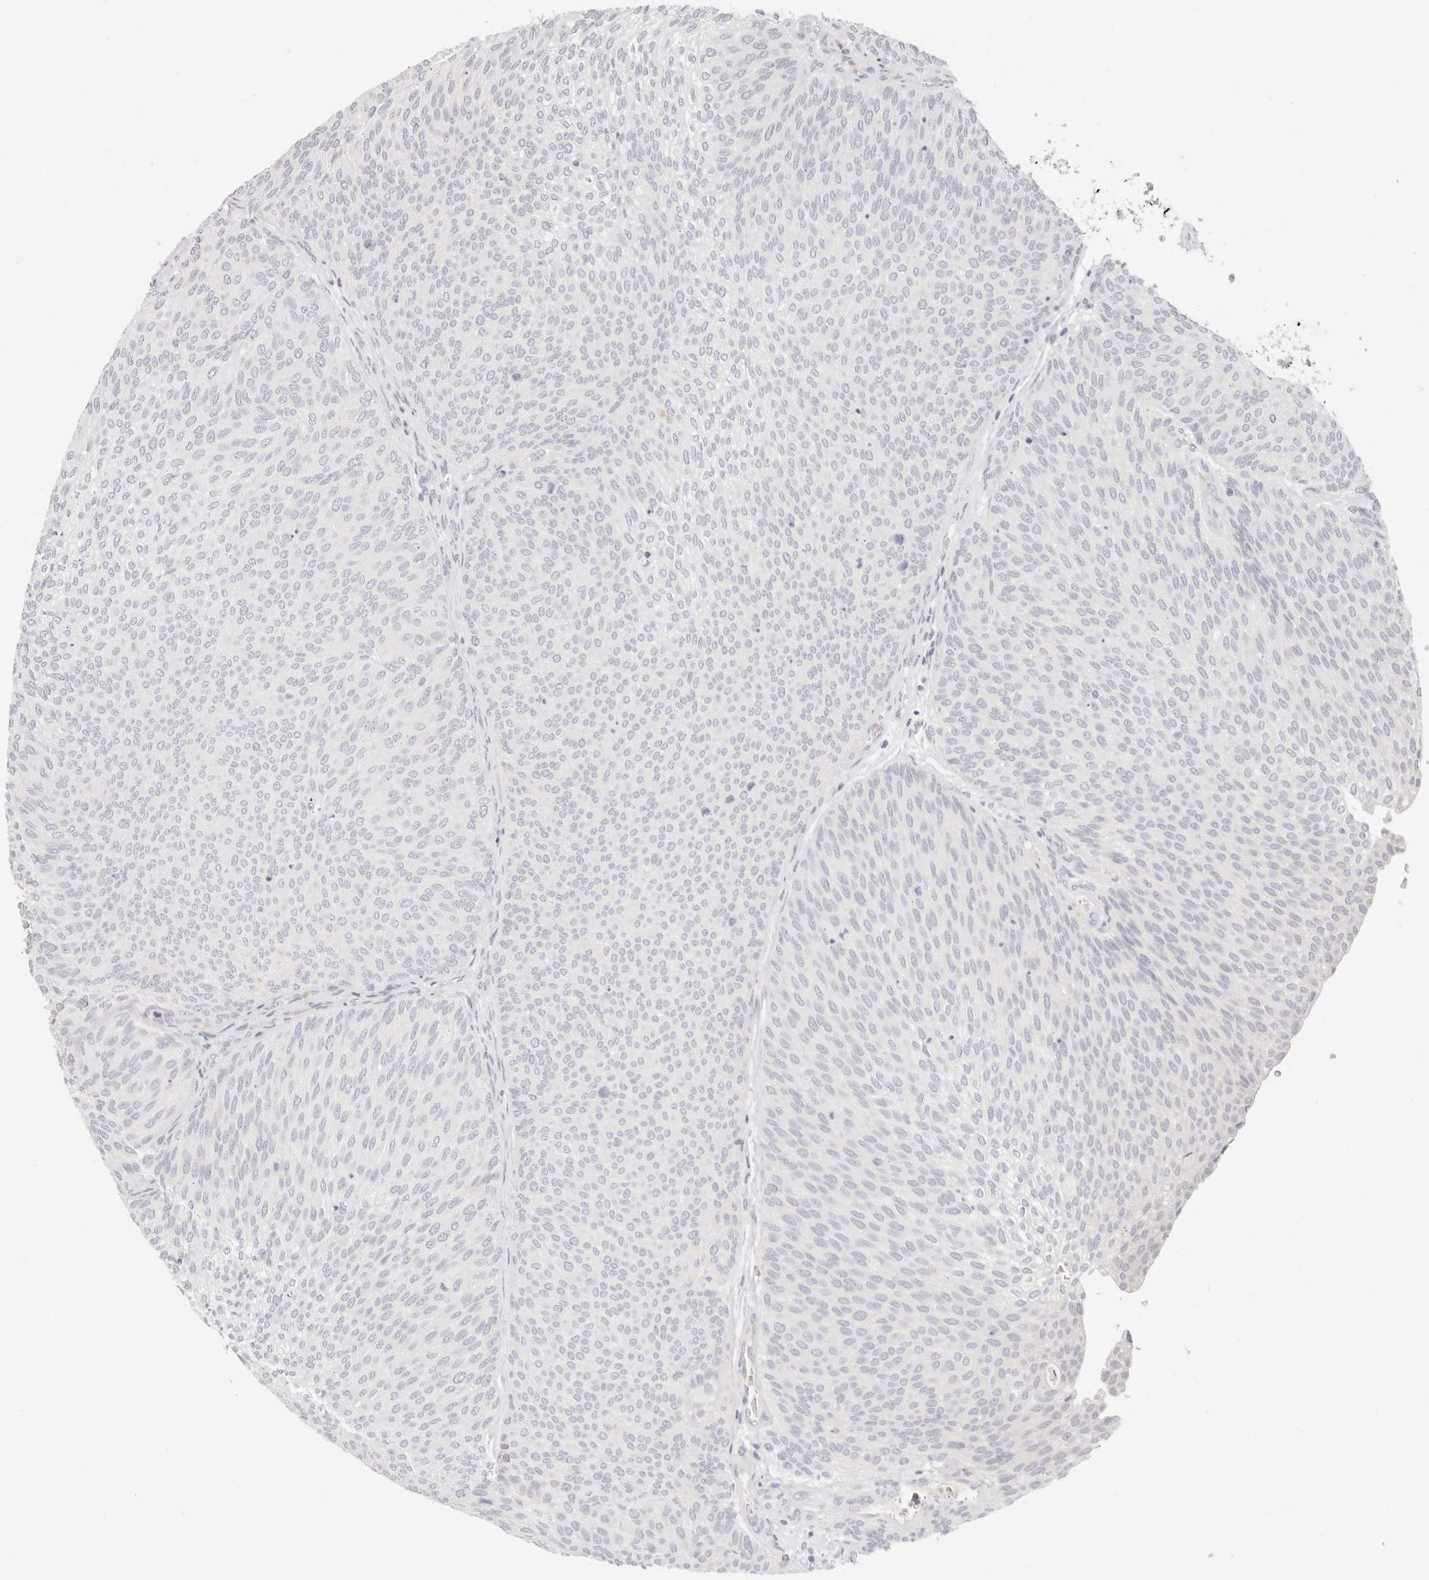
{"staining": {"intensity": "negative", "quantity": "none", "location": "none"}, "tissue": "urothelial cancer", "cell_type": "Tumor cells", "image_type": "cancer", "snomed": [{"axis": "morphology", "description": "Urothelial carcinoma, Low grade"}, {"axis": "topography", "description": "Urinary bladder"}], "caption": "Tumor cells show no significant expression in urothelial cancer.", "gene": "ASCL1", "patient": {"sex": "female", "age": 79}}